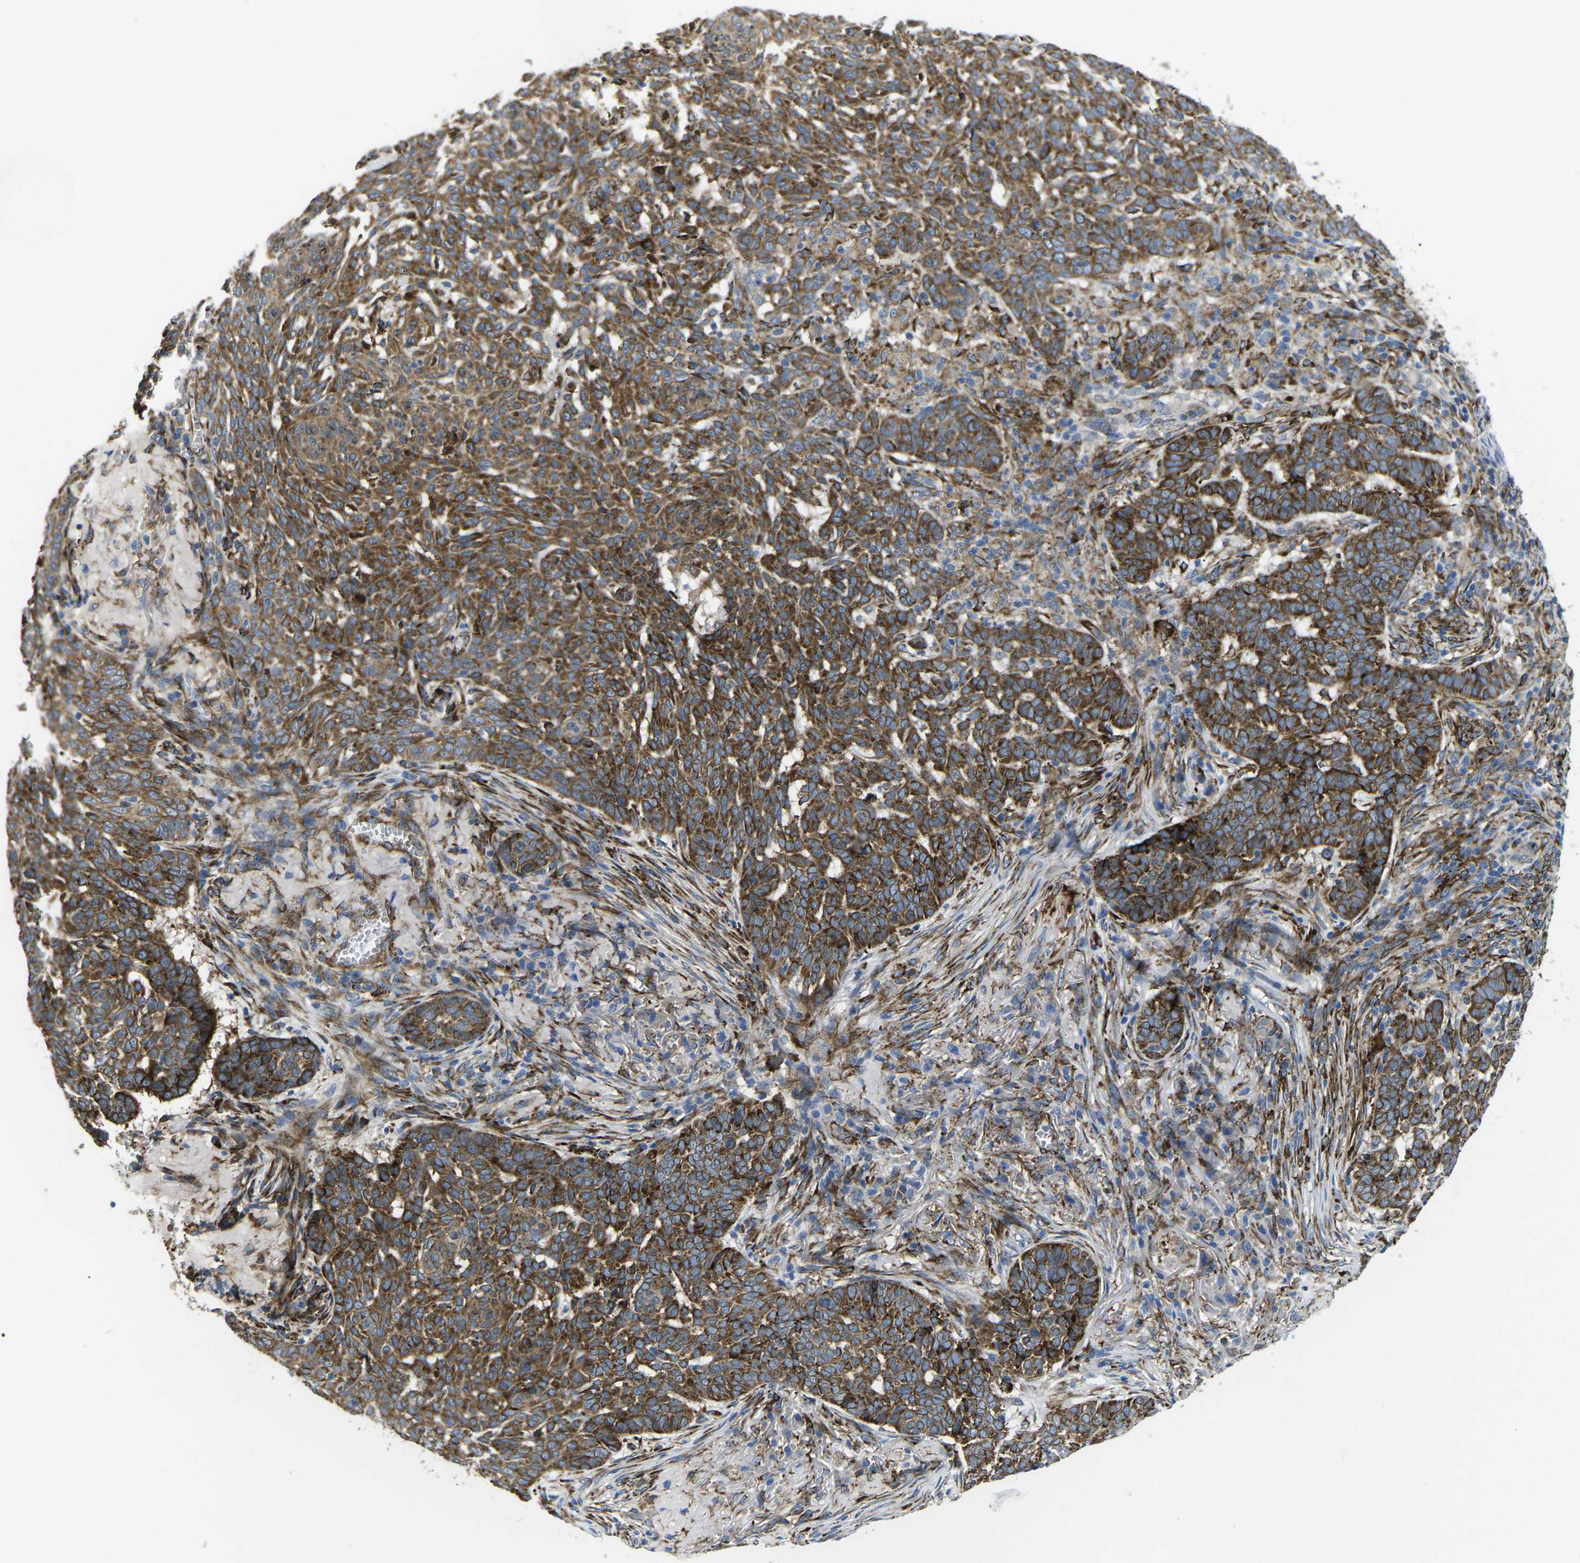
{"staining": {"intensity": "strong", "quantity": ">75%", "location": "cytoplasmic/membranous"}, "tissue": "skin cancer", "cell_type": "Tumor cells", "image_type": "cancer", "snomed": [{"axis": "morphology", "description": "Basal cell carcinoma"}, {"axis": "topography", "description": "Skin"}], "caption": "Immunohistochemistry (IHC) (DAB (3,3'-diaminobenzidine)) staining of human skin cancer (basal cell carcinoma) displays strong cytoplasmic/membranous protein positivity in about >75% of tumor cells. The staining is performed using DAB brown chromogen to label protein expression. The nuclei are counter-stained blue using hematoxylin.", "gene": "PDZD8", "patient": {"sex": "male", "age": 85}}